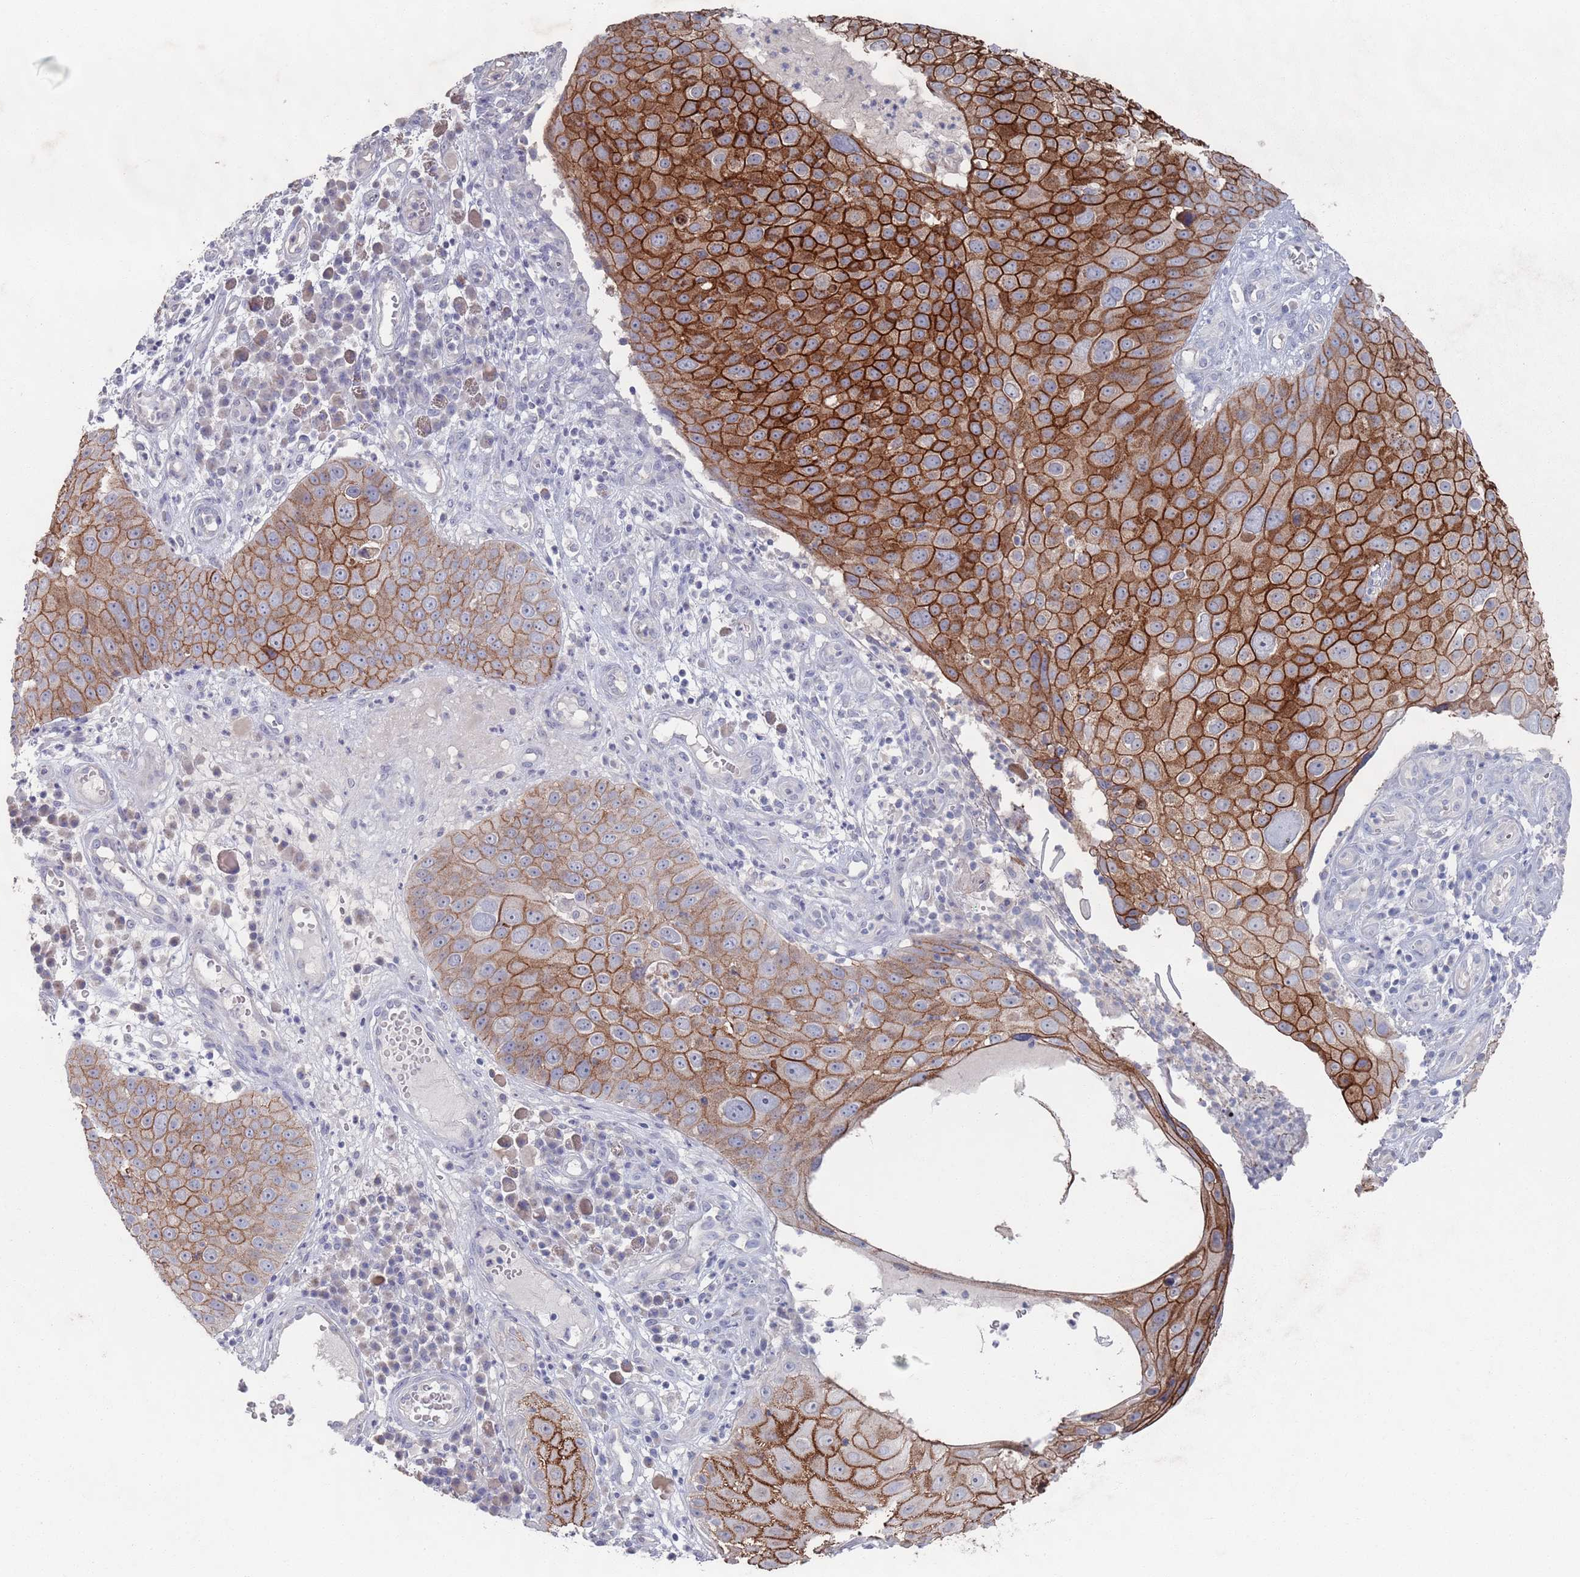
{"staining": {"intensity": "strong", "quantity": ">75%", "location": "cytoplasmic/membranous"}, "tissue": "skin cancer", "cell_type": "Tumor cells", "image_type": "cancer", "snomed": [{"axis": "morphology", "description": "Squamous cell carcinoma, NOS"}, {"axis": "topography", "description": "Skin"}], "caption": "Protein expression analysis of skin cancer displays strong cytoplasmic/membranous positivity in about >75% of tumor cells. (DAB IHC with brightfield microscopy, high magnification).", "gene": "PROM2", "patient": {"sex": "male", "age": 71}}